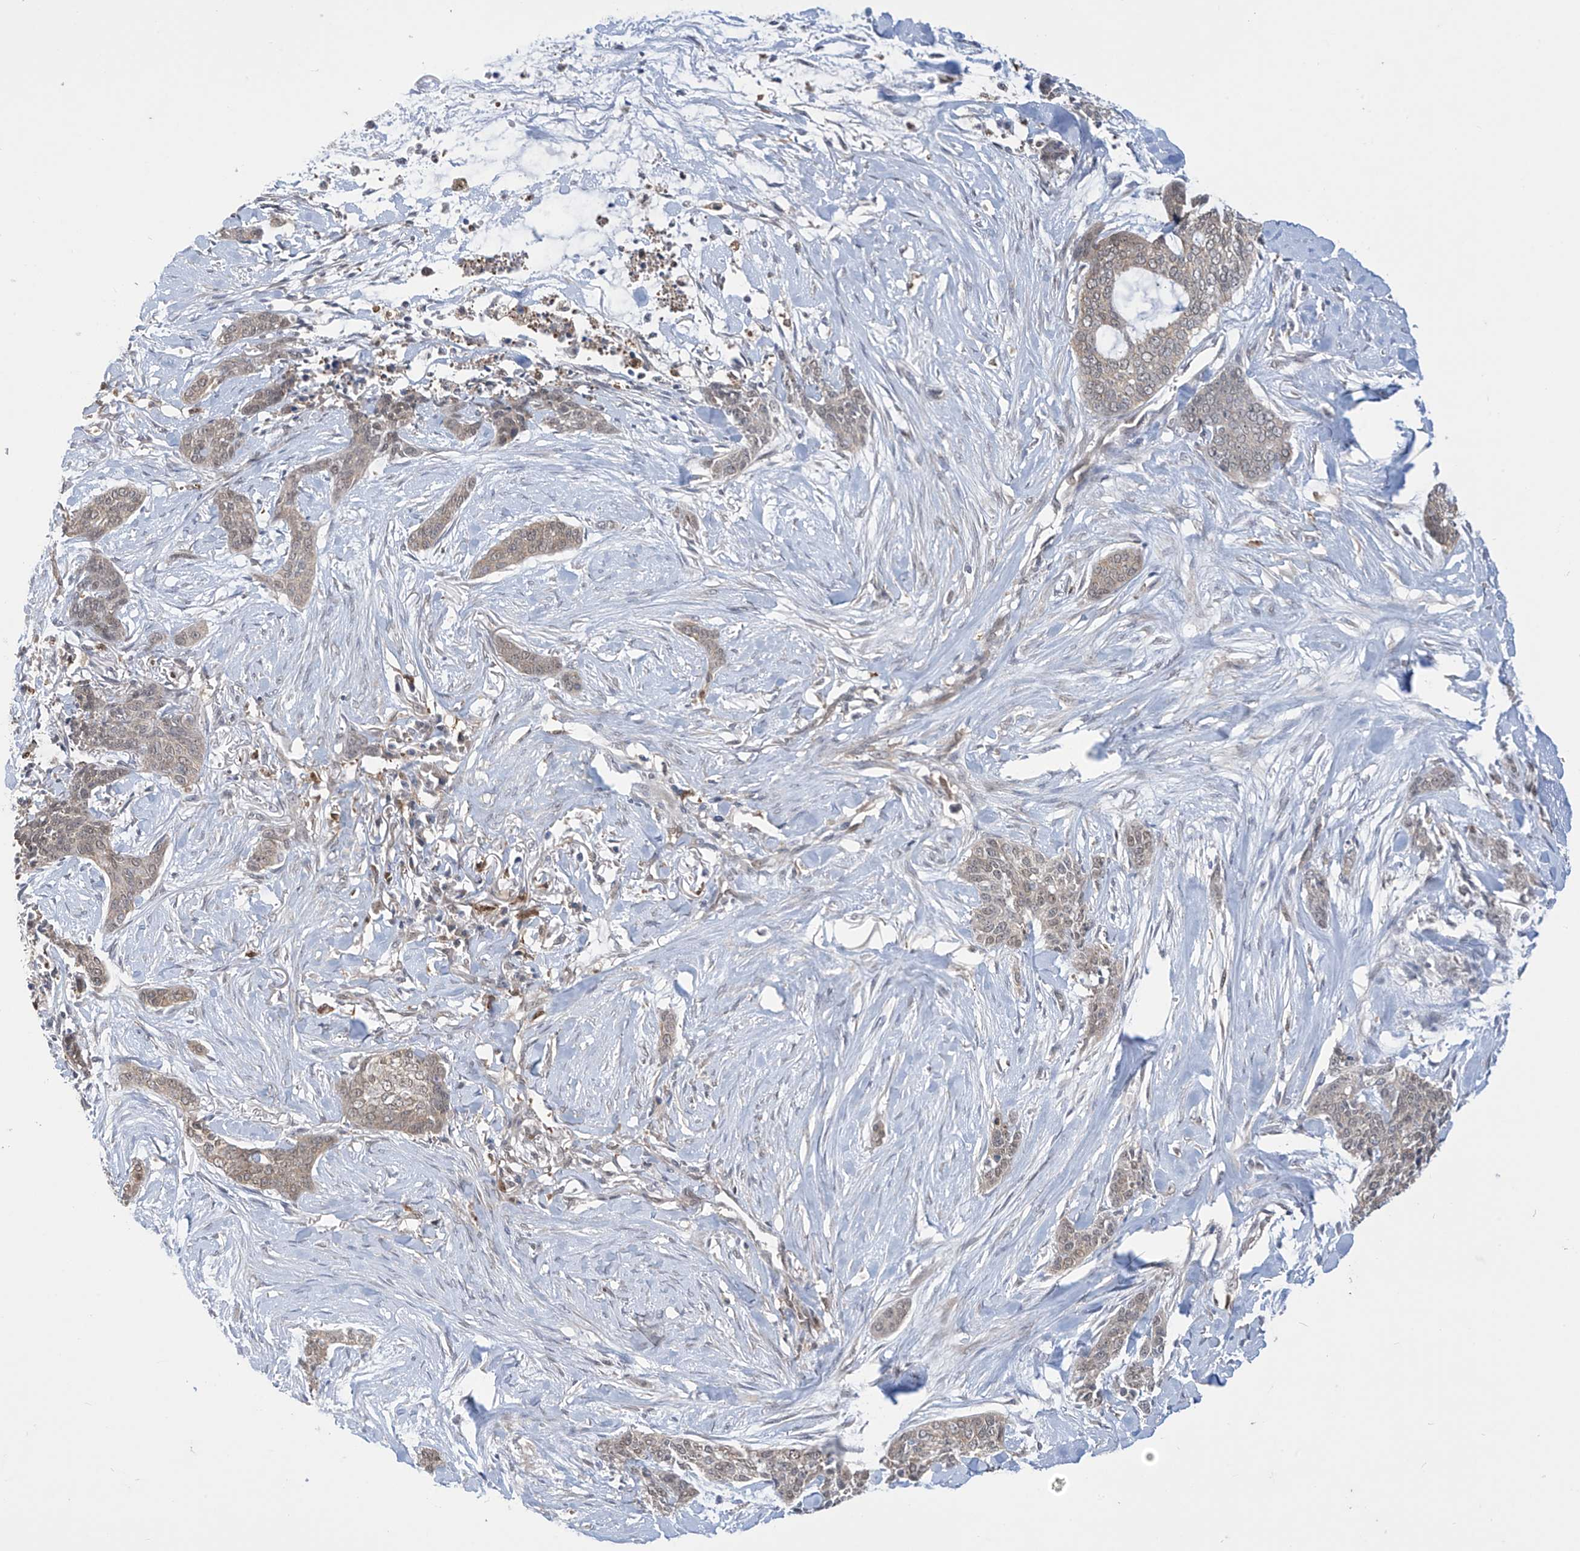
{"staining": {"intensity": "weak", "quantity": "25%-75%", "location": "cytoplasmic/membranous"}, "tissue": "skin cancer", "cell_type": "Tumor cells", "image_type": "cancer", "snomed": [{"axis": "morphology", "description": "Basal cell carcinoma"}, {"axis": "topography", "description": "Skin"}], "caption": "Skin cancer (basal cell carcinoma) stained with a brown dye reveals weak cytoplasmic/membranous positive expression in about 25%-75% of tumor cells.", "gene": "IDH1", "patient": {"sex": "female", "age": 64}}